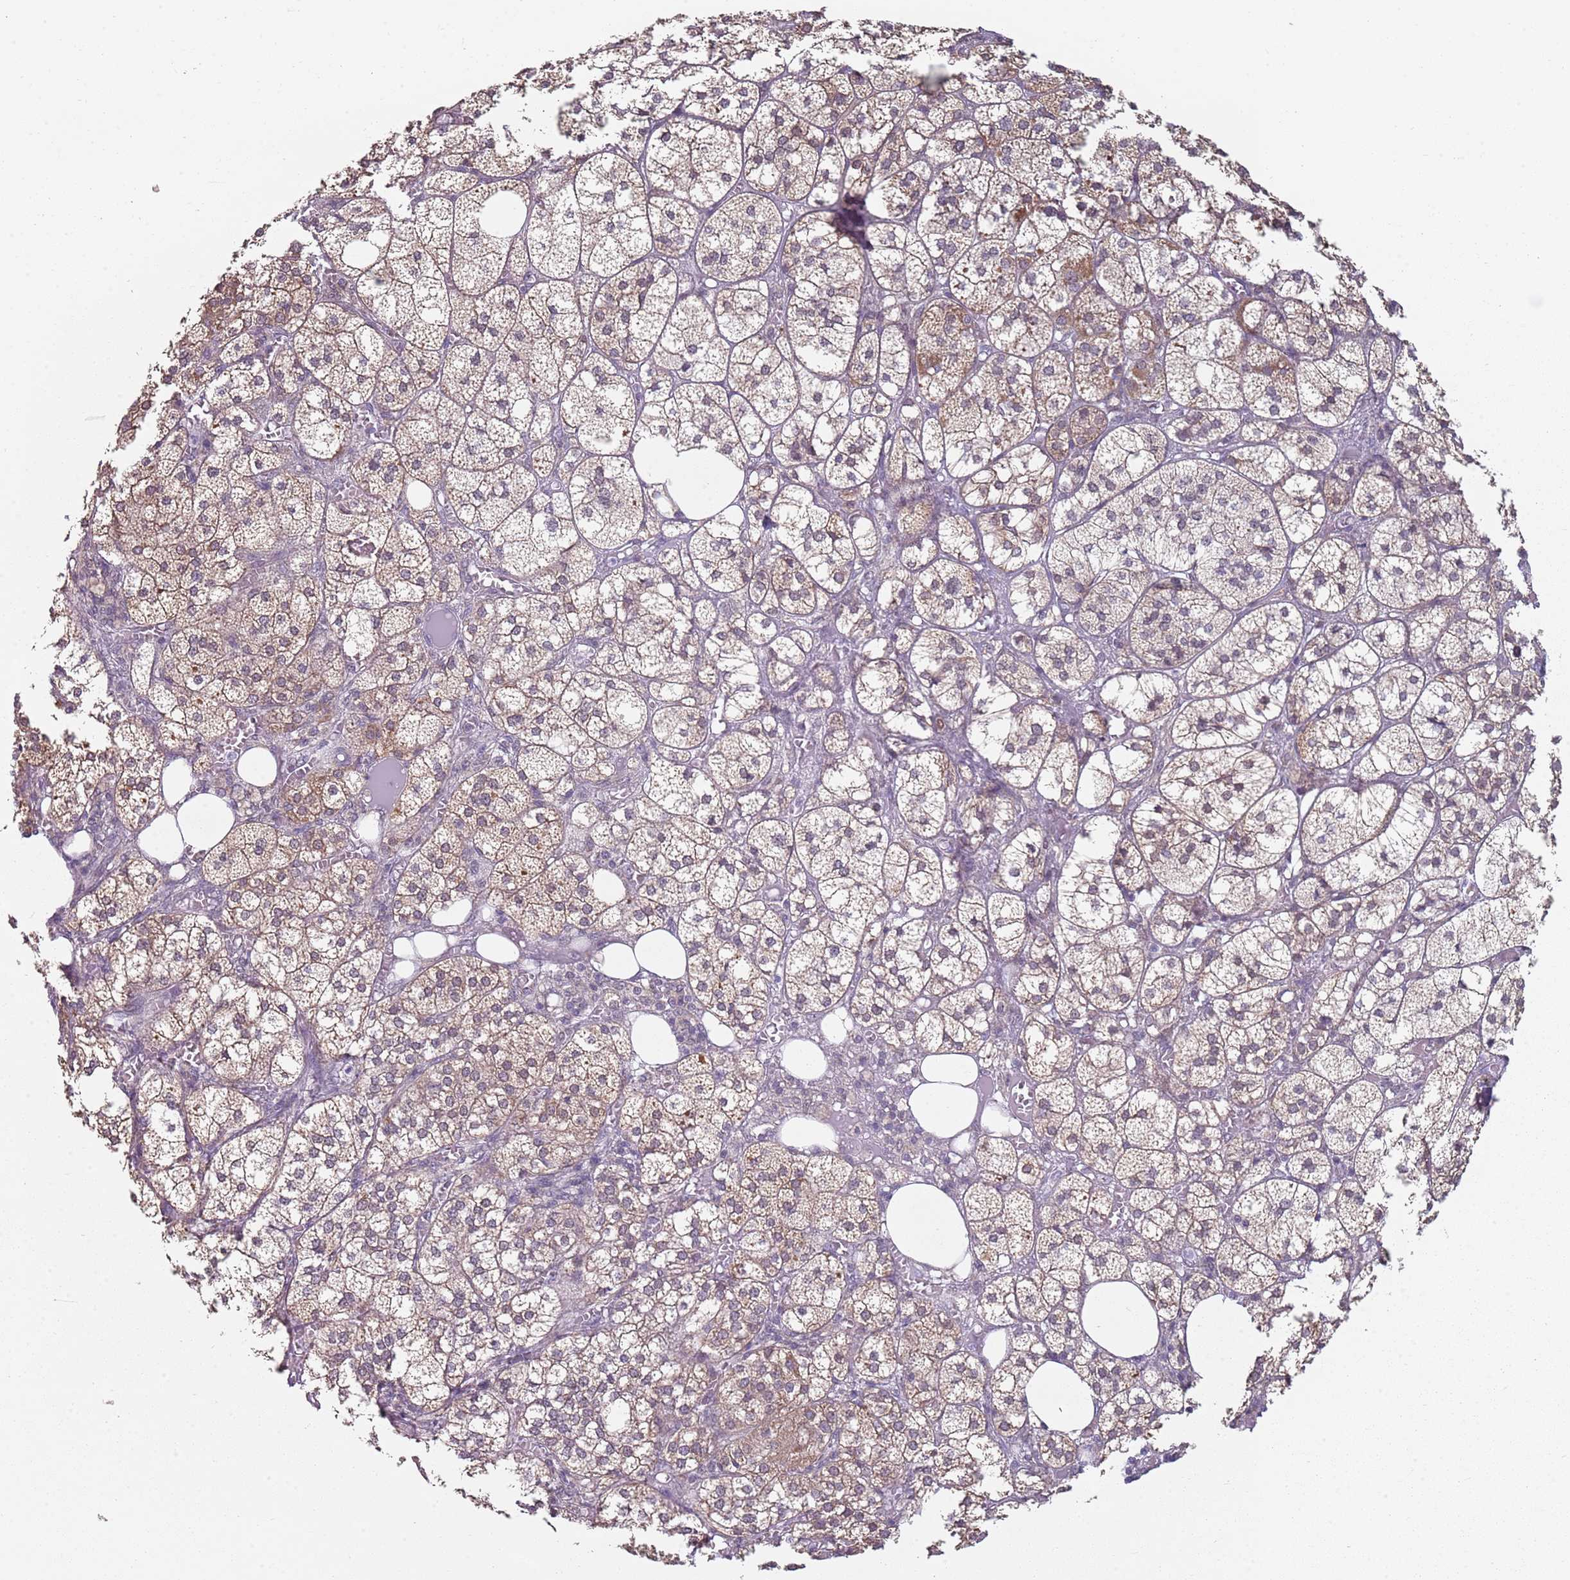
{"staining": {"intensity": "weak", "quantity": ">75%", "location": "cytoplasmic/membranous"}, "tissue": "adrenal gland", "cell_type": "Glandular cells", "image_type": "normal", "snomed": [{"axis": "morphology", "description": "Normal tissue, NOS"}, {"axis": "topography", "description": "Adrenal gland"}], "caption": "DAB (3,3'-diaminobenzidine) immunohistochemical staining of normal adrenal gland demonstrates weak cytoplasmic/membranous protein staining in about >75% of glandular cells. (DAB (3,3'-diaminobenzidine) IHC, brown staining for protein, blue staining for nuclei).", "gene": "SMARCAL1", "patient": {"sex": "female", "age": 61}}